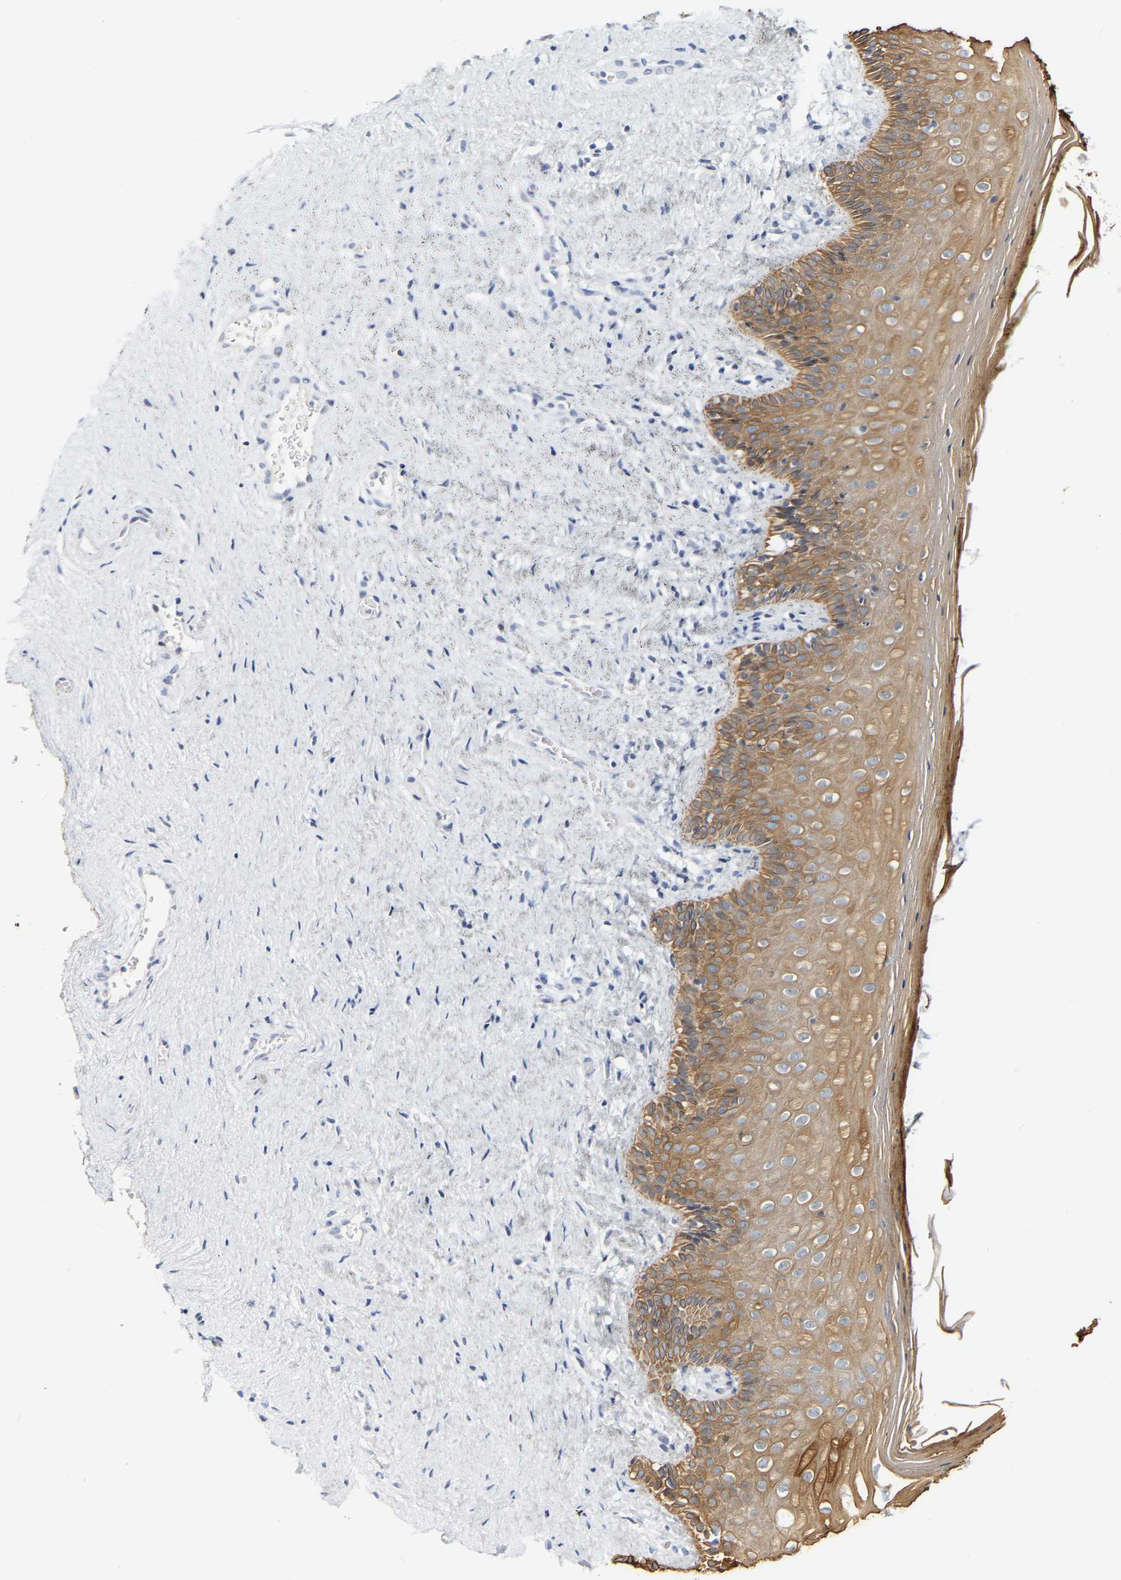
{"staining": {"intensity": "moderate", "quantity": ">75%", "location": "cytoplasmic/membranous"}, "tissue": "vagina", "cell_type": "Squamous epithelial cells", "image_type": "normal", "snomed": [{"axis": "morphology", "description": "Normal tissue, NOS"}, {"axis": "topography", "description": "Vagina"}], "caption": "High-magnification brightfield microscopy of unremarkable vagina stained with DAB (3,3'-diaminobenzidine) (brown) and counterstained with hematoxylin (blue). squamous epithelial cells exhibit moderate cytoplasmic/membranous staining is seen in approximately>75% of cells.", "gene": "KRT76", "patient": {"sex": "female", "age": 44}}